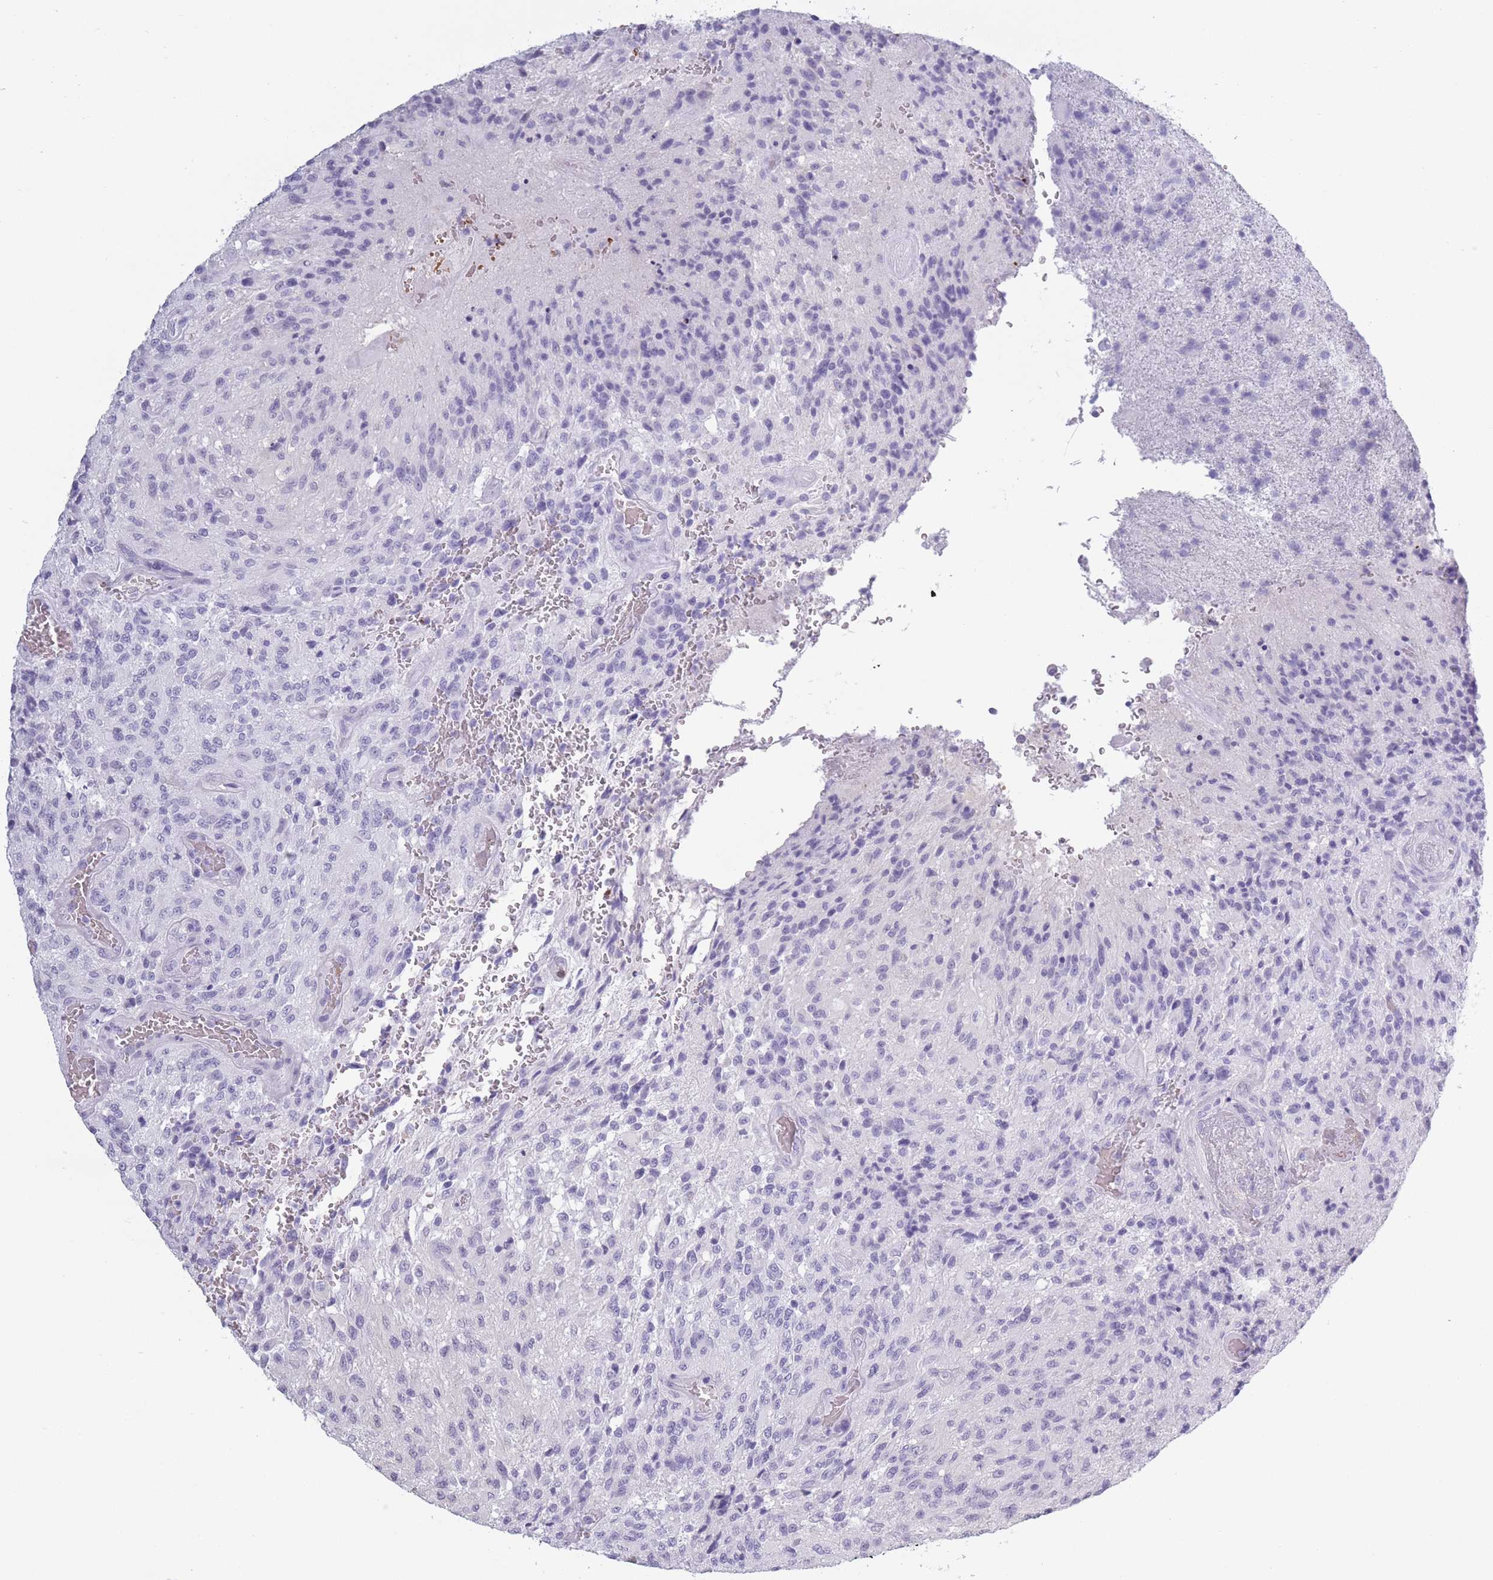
{"staining": {"intensity": "negative", "quantity": "none", "location": "none"}, "tissue": "glioma", "cell_type": "Tumor cells", "image_type": "cancer", "snomed": [{"axis": "morphology", "description": "Normal tissue, NOS"}, {"axis": "morphology", "description": "Glioma, malignant, High grade"}, {"axis": "topography", "description": "Cerebral cortex"}], "caption": "Image shows no protein expression in tumor cells of high-grade glioma (malignant) tissue. (Brightfield microscopy of DAB immunohistochemistry at high magnification).", "gene": "OR7C1", "patient": {"sex": "male", "age": 56}}